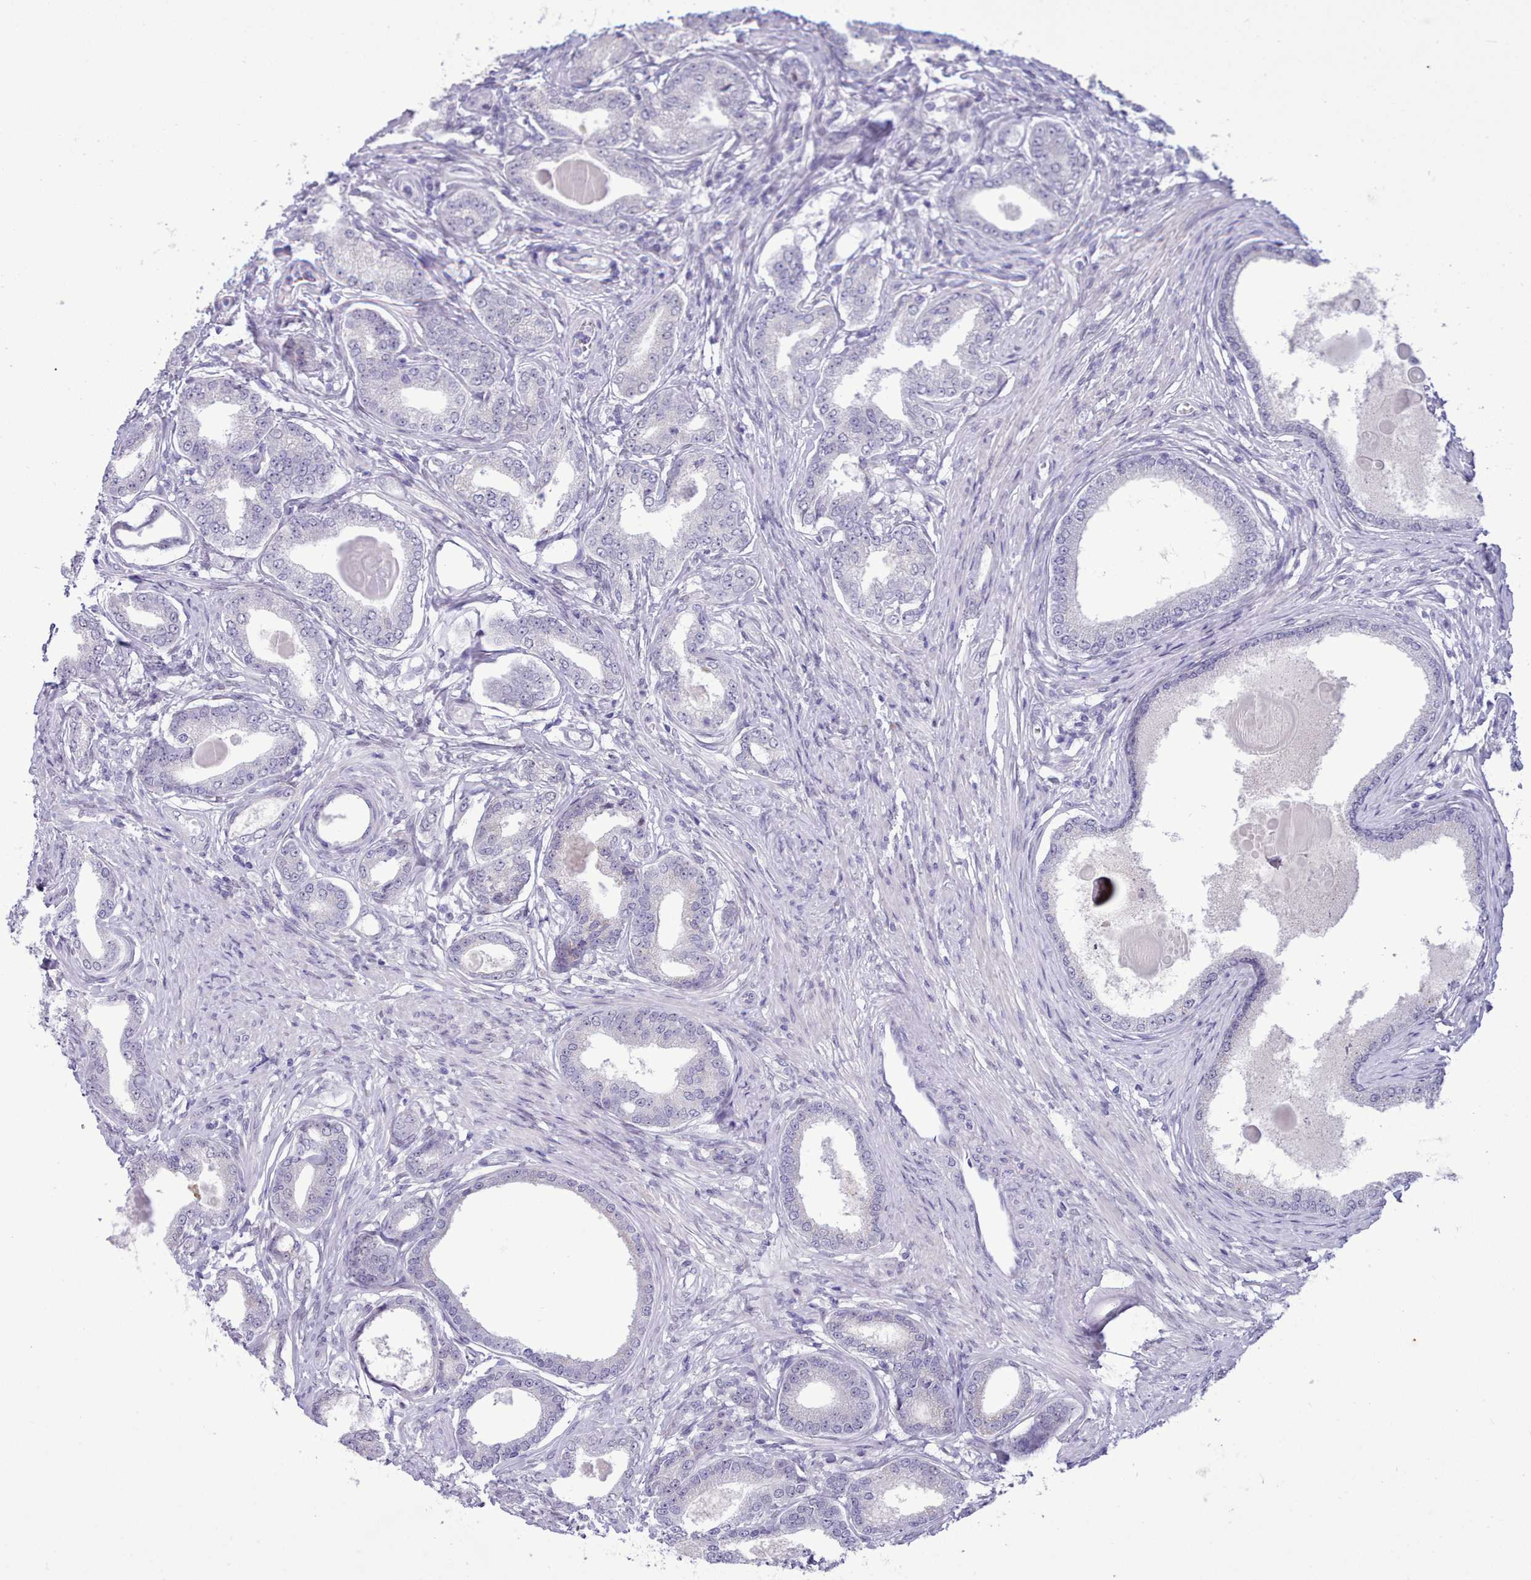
{"staining": {"intensity": "negative", "quantity": "none", "location": "none"}, "tissue": "prostate cancer", "cell_type": "Tumor cells", "image_type": "cancer", "snomed": [{"axis": "morphology", "description": "Adenocarcinoma, High grade"}, {"axis": "topography", "description": "Prostate"}], "caption": "The immunohistochemistry (IHC) photomicrograph has no significant staining in tumor cells of prostate high-grade adenocarcinoma tissue.", "gene": "TMEM253", "patient": {"sex": "male", "age": 69}}